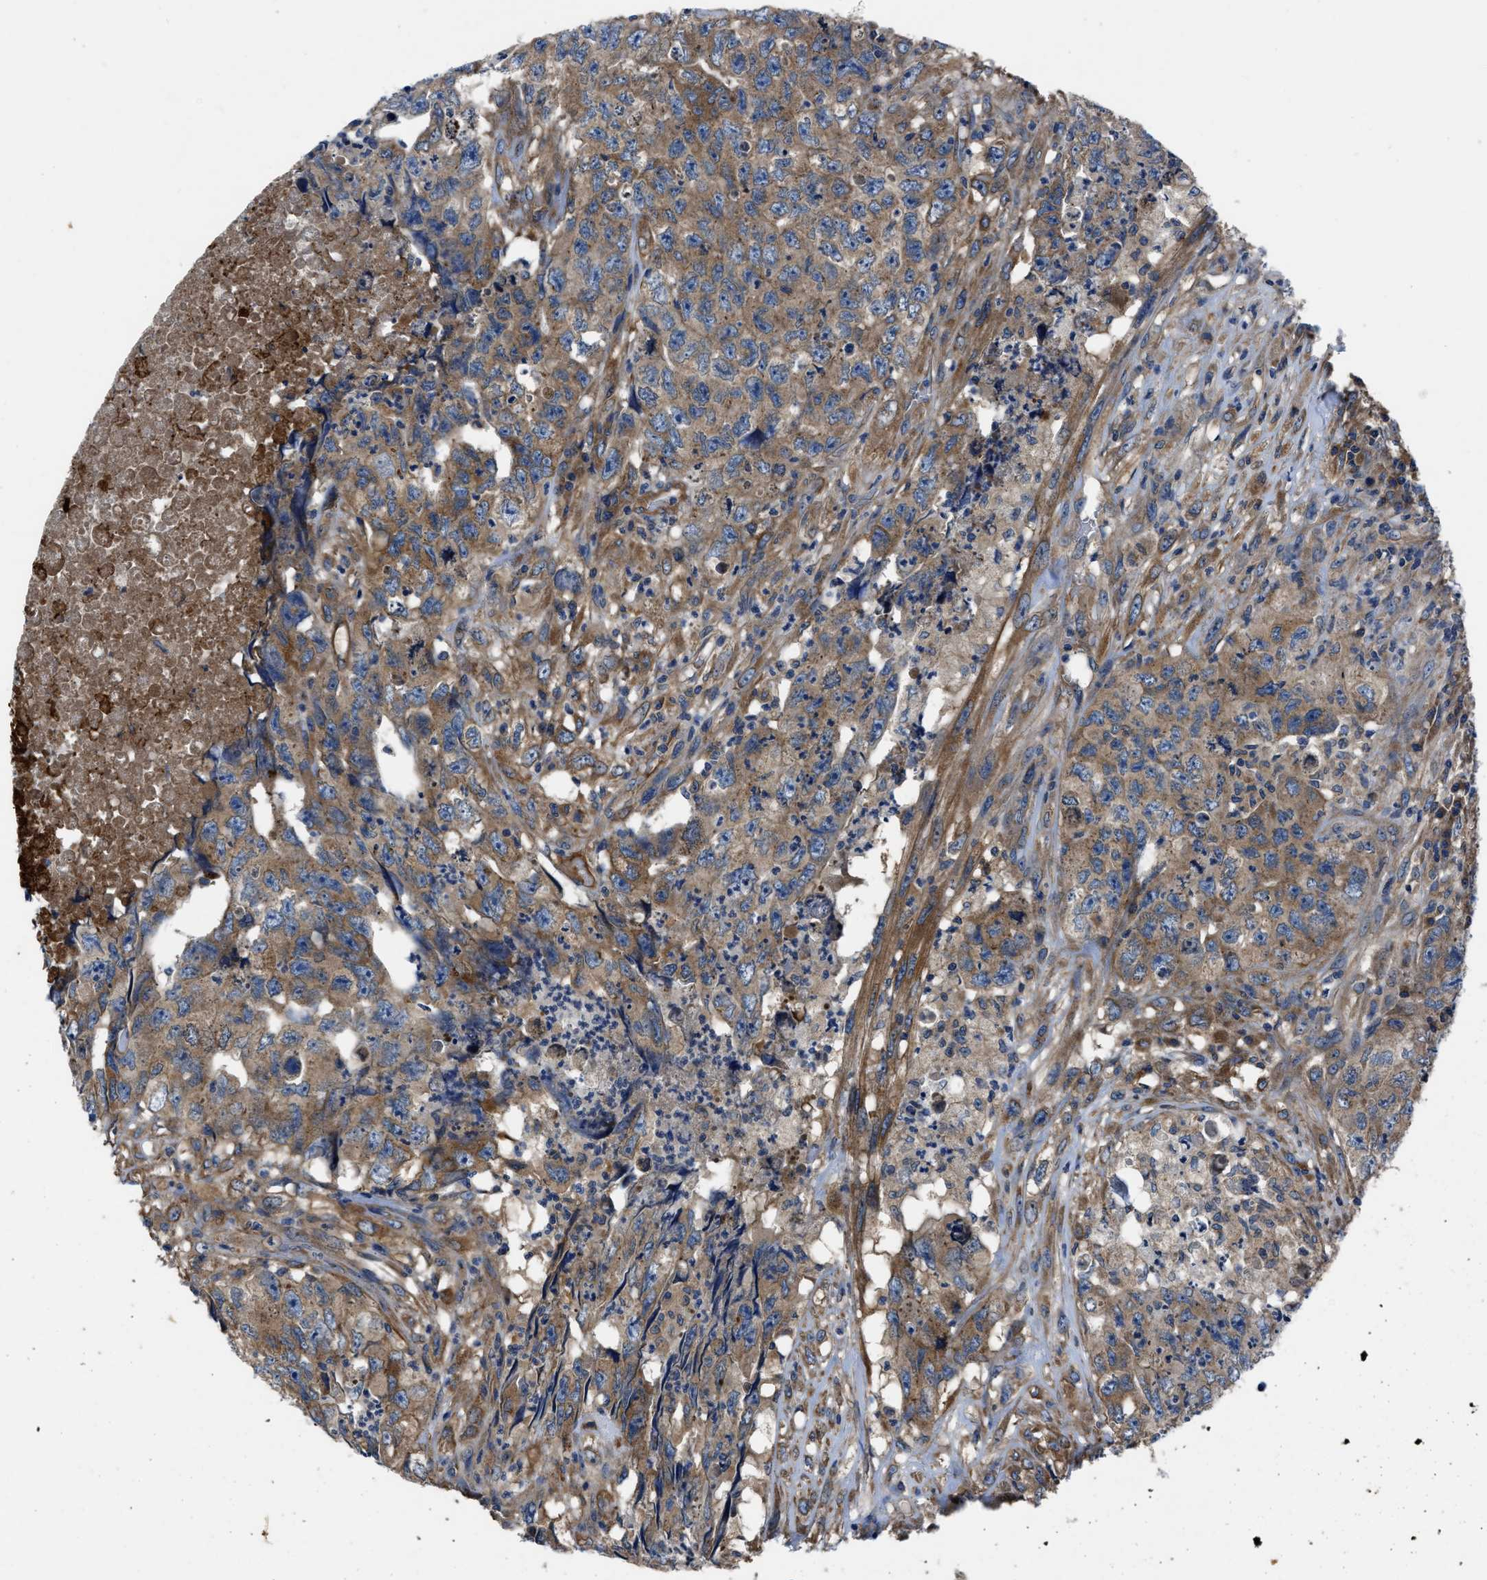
{"staining": {"intensity": "weak", "quantity": ">75%", "location": "cytoplasmic/membranous"}, "tissue": "testis cancer", "cell_type": "Tumor cells", "image_type": "cancer", "snomed": [{"axis": "morphology", "description": "Carcinoma, Embryonal, NOS"}, {"axis": "topography", "description": "Testis"}], "caption": "Immunohistochemistry micrograph of testis embryonal carcinoma stained for a protein (brown), which displays low levels of weak cytoplasmic/membranous positivity in about >75% of tumor cells.", "gene": "ERC1", "patient": {"sex": "male", "age": 32}}